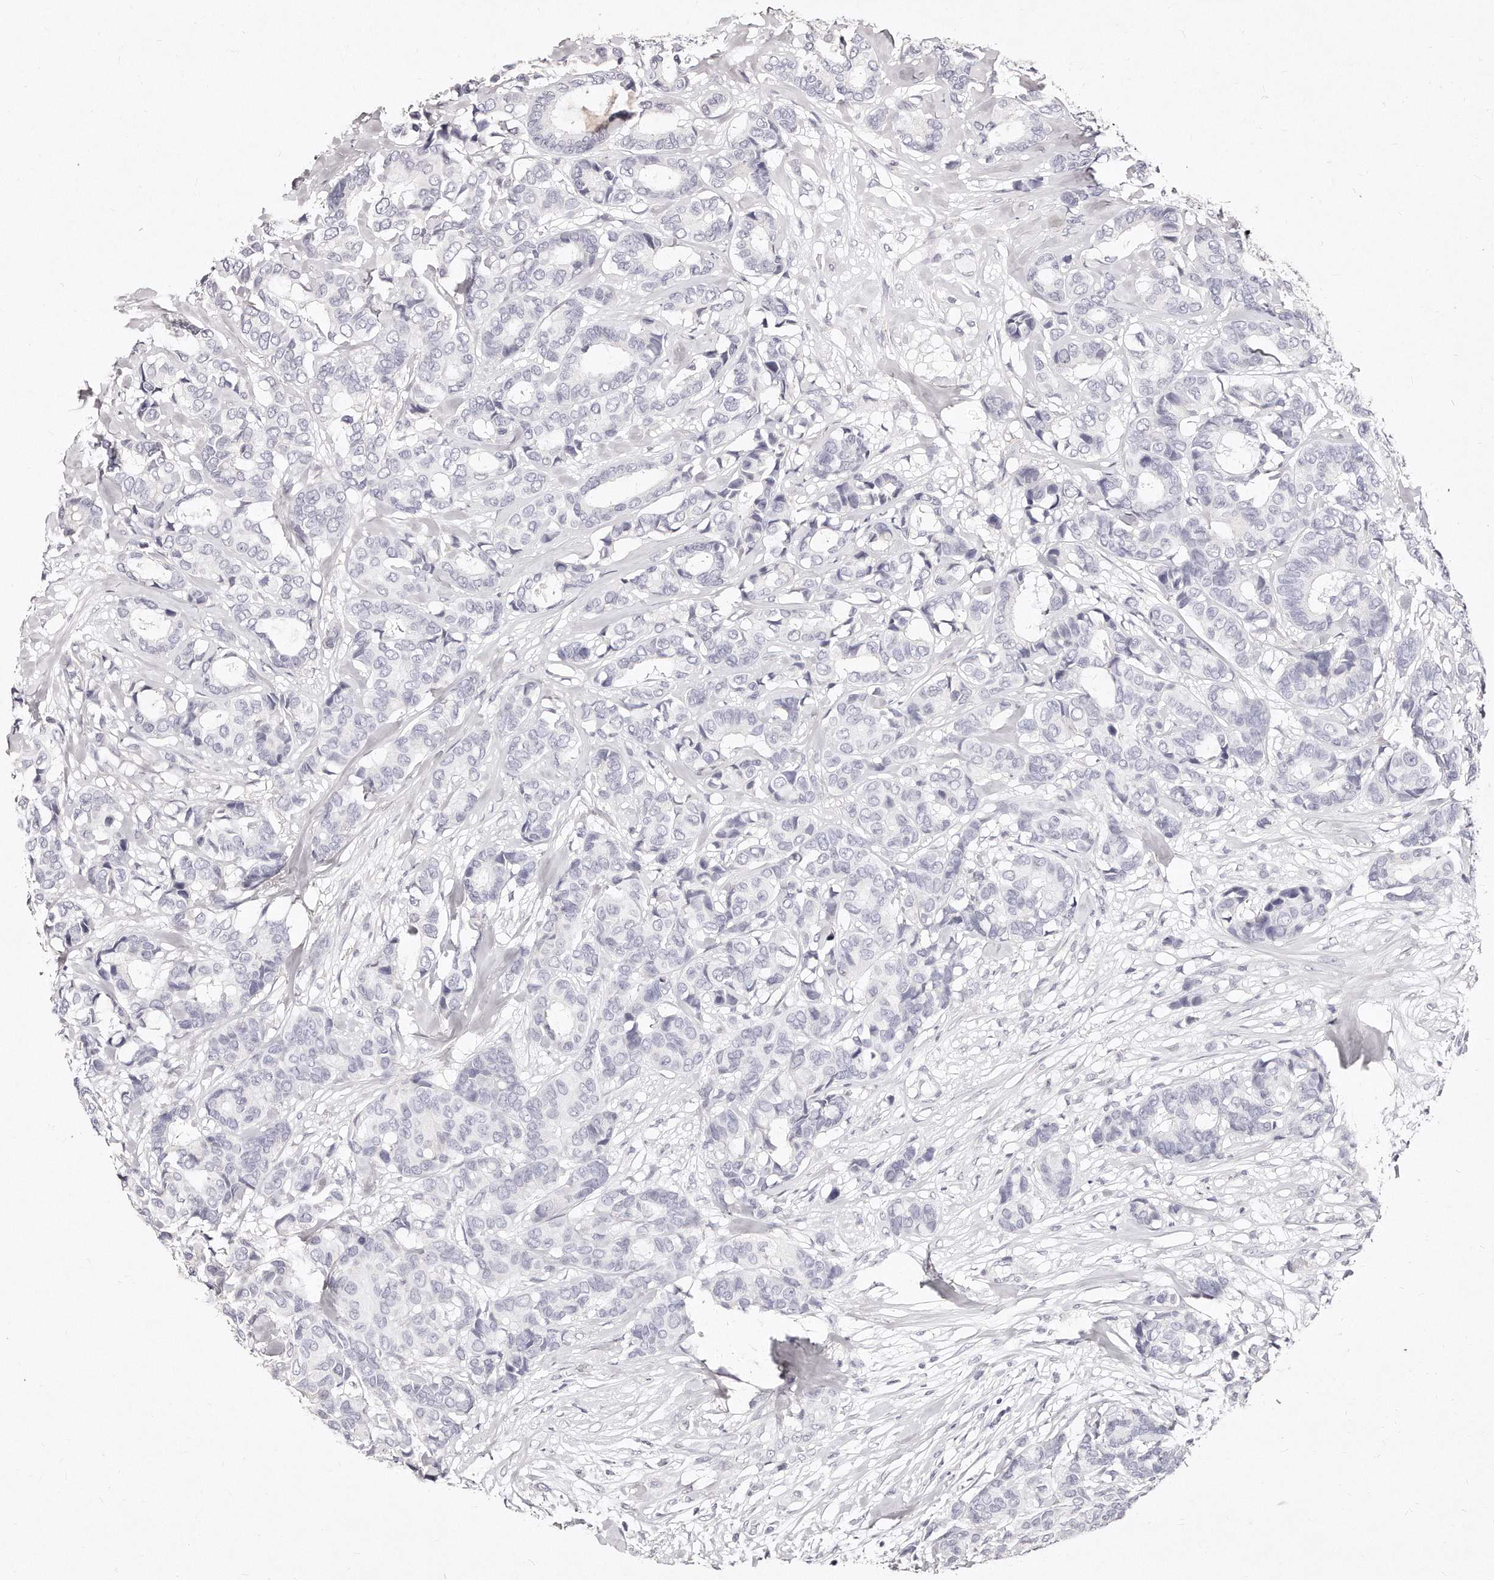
{"staining": {"intensity": "negative", "quantity": "none", "location": "none"}, "tissue": "breast cancer", "cell_type": "Tumor cells", "image_type": "cancer", "snomed": [{"axis": "morphology", "description": "Duct carcinoma"}, {"axis": "topography", "description": "Breast"}], "caption": "Image shows no protein staining in tumor cells of invasive ductal carcinoma (breast) tissue. (Brightfield microscopy of DAB (3,3'-diaminobenzidine) immunohistochemistry (IHC) at high magnification).", "gene": "GDA", "patient": {"sex": "female", "age": 87}}